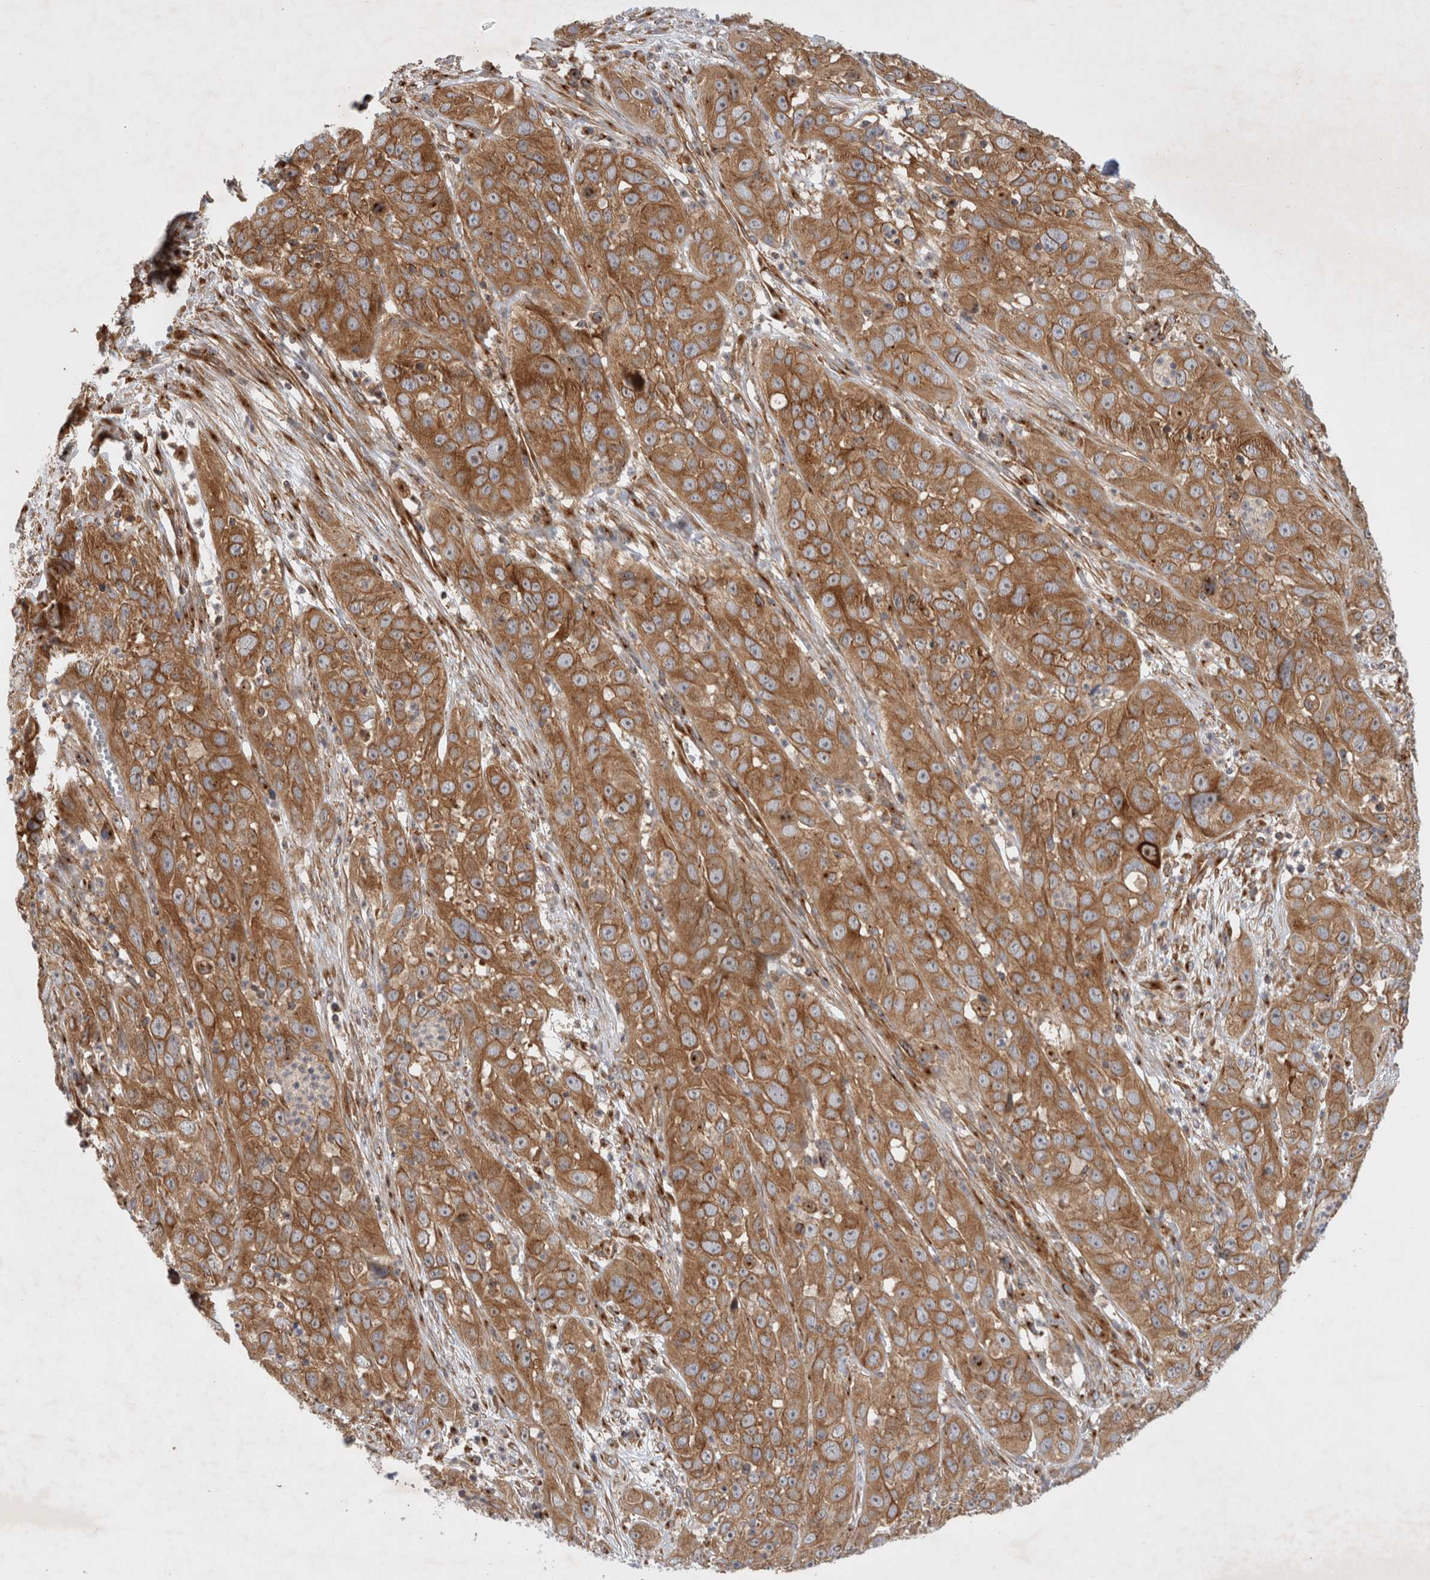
{"staining": {"intensity": "moderate", "quantity": ">75%", "location": "cytoplasmic/membranous"}, "tissue": "cervical cancer", "cell_type": "Tumor cells", "image_type": "cancer", "snomed": [{"axis": "morphology", "description": "Squamous cell carcinoma, NOS"}, {"axis": "topography", "description": "Cervix"}], "caption": "Protein expression analysis of cervical squamous cell carcinoma reveals moderate cytoplasmic/membranous staining in about >75% of tumor cells.", "gene": "GPR150", "patient": {"sex": "female", "age": 32}}